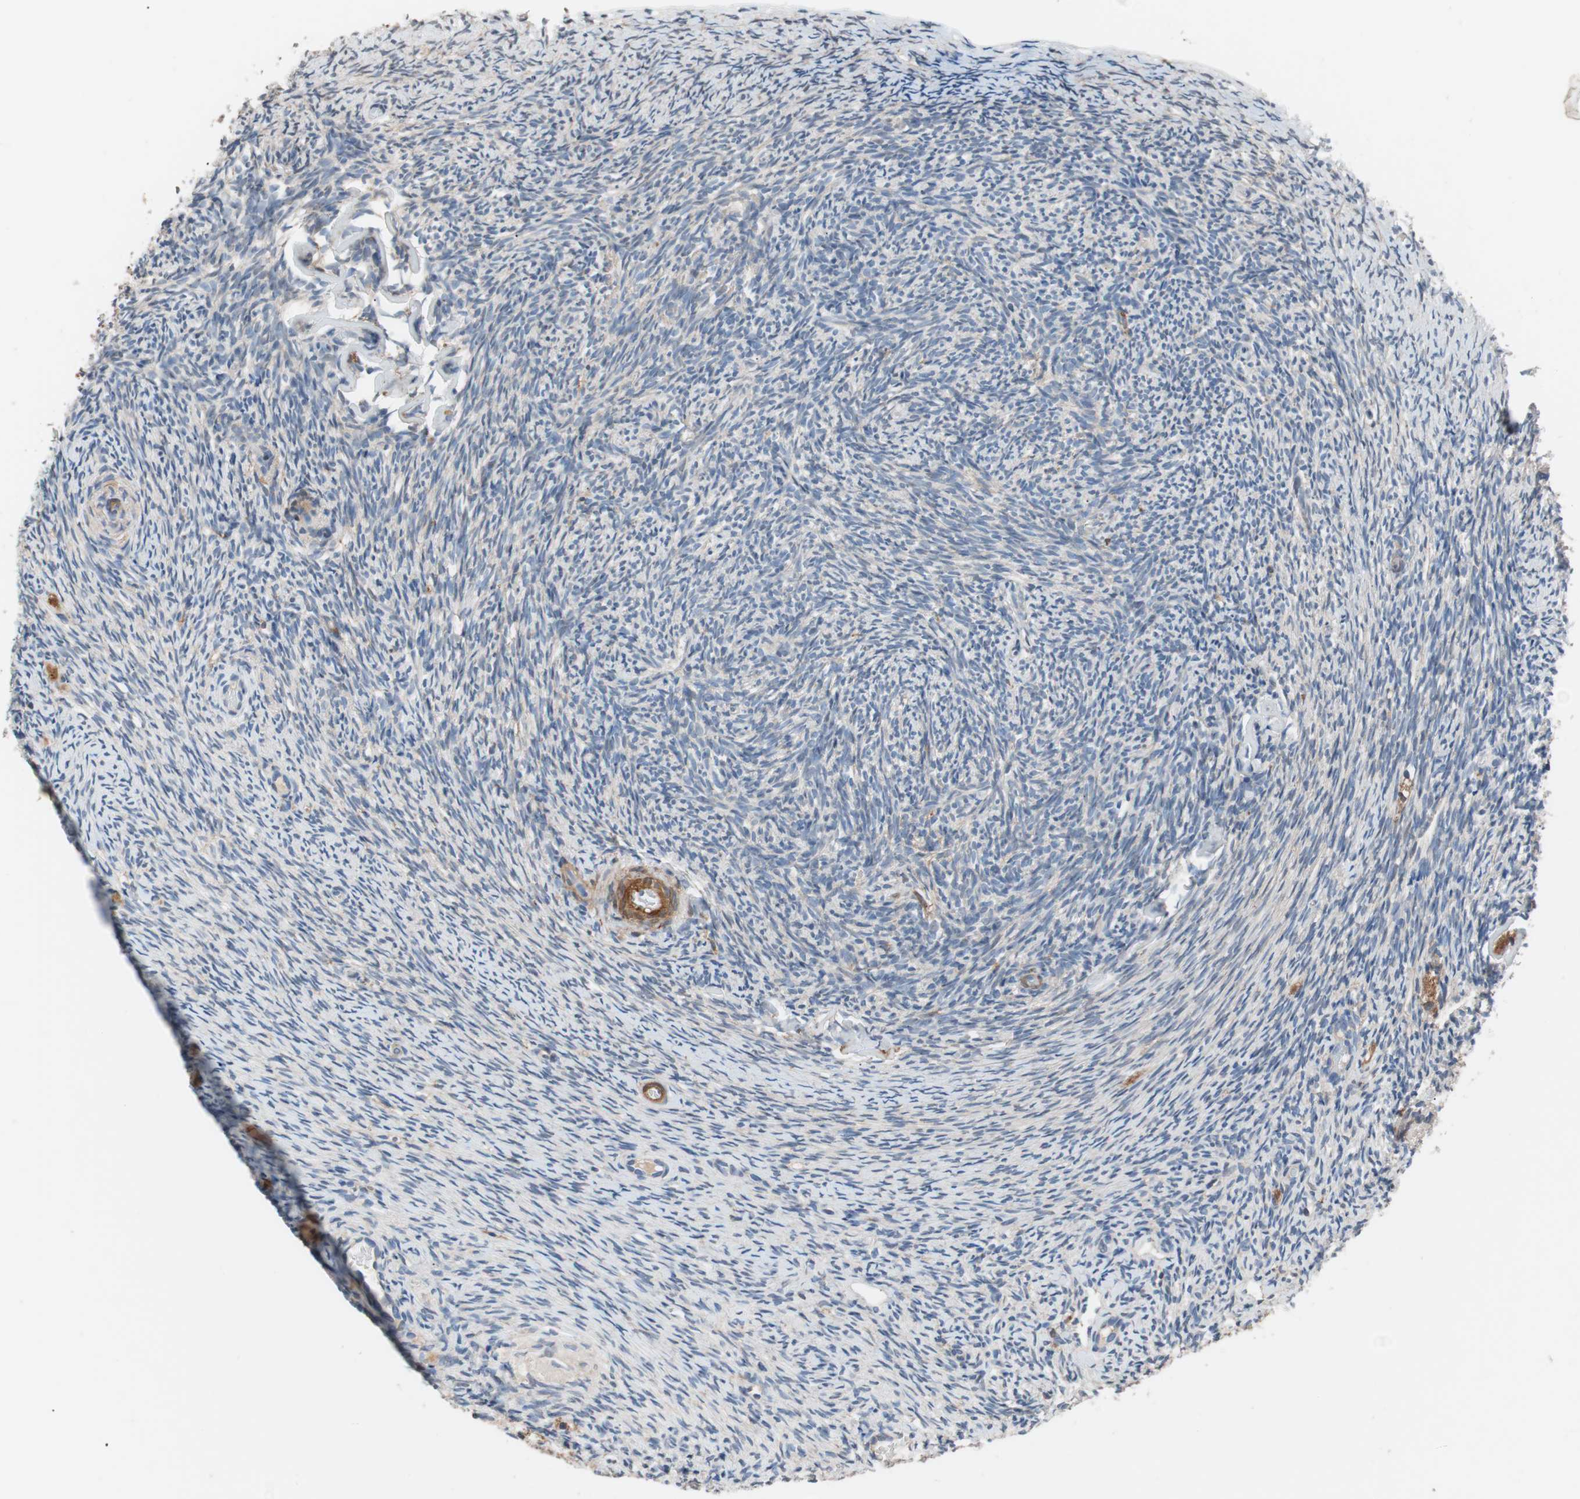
{"staining": {"intensity": "moderate", "quantity": "25%-75%", "location": "cytoplasmic/membranous"}, "tissue": "ovary", "cell_type": "Follicle cells", "image_type": "normal", "snomed": [{"axis": "morphology", "description": "Normal tissue, NOS"}, {"axis": "topography", "description": "Ovary"}], "caption": "Immunohistochemistry (DAB) staining of normal human ovary shows moderate cytoplasmic/membranous protein expression in approximately 25%-75% of follicle cells.", "gene": "LITAF", "patient": {"sex": "female", "age": 60}}